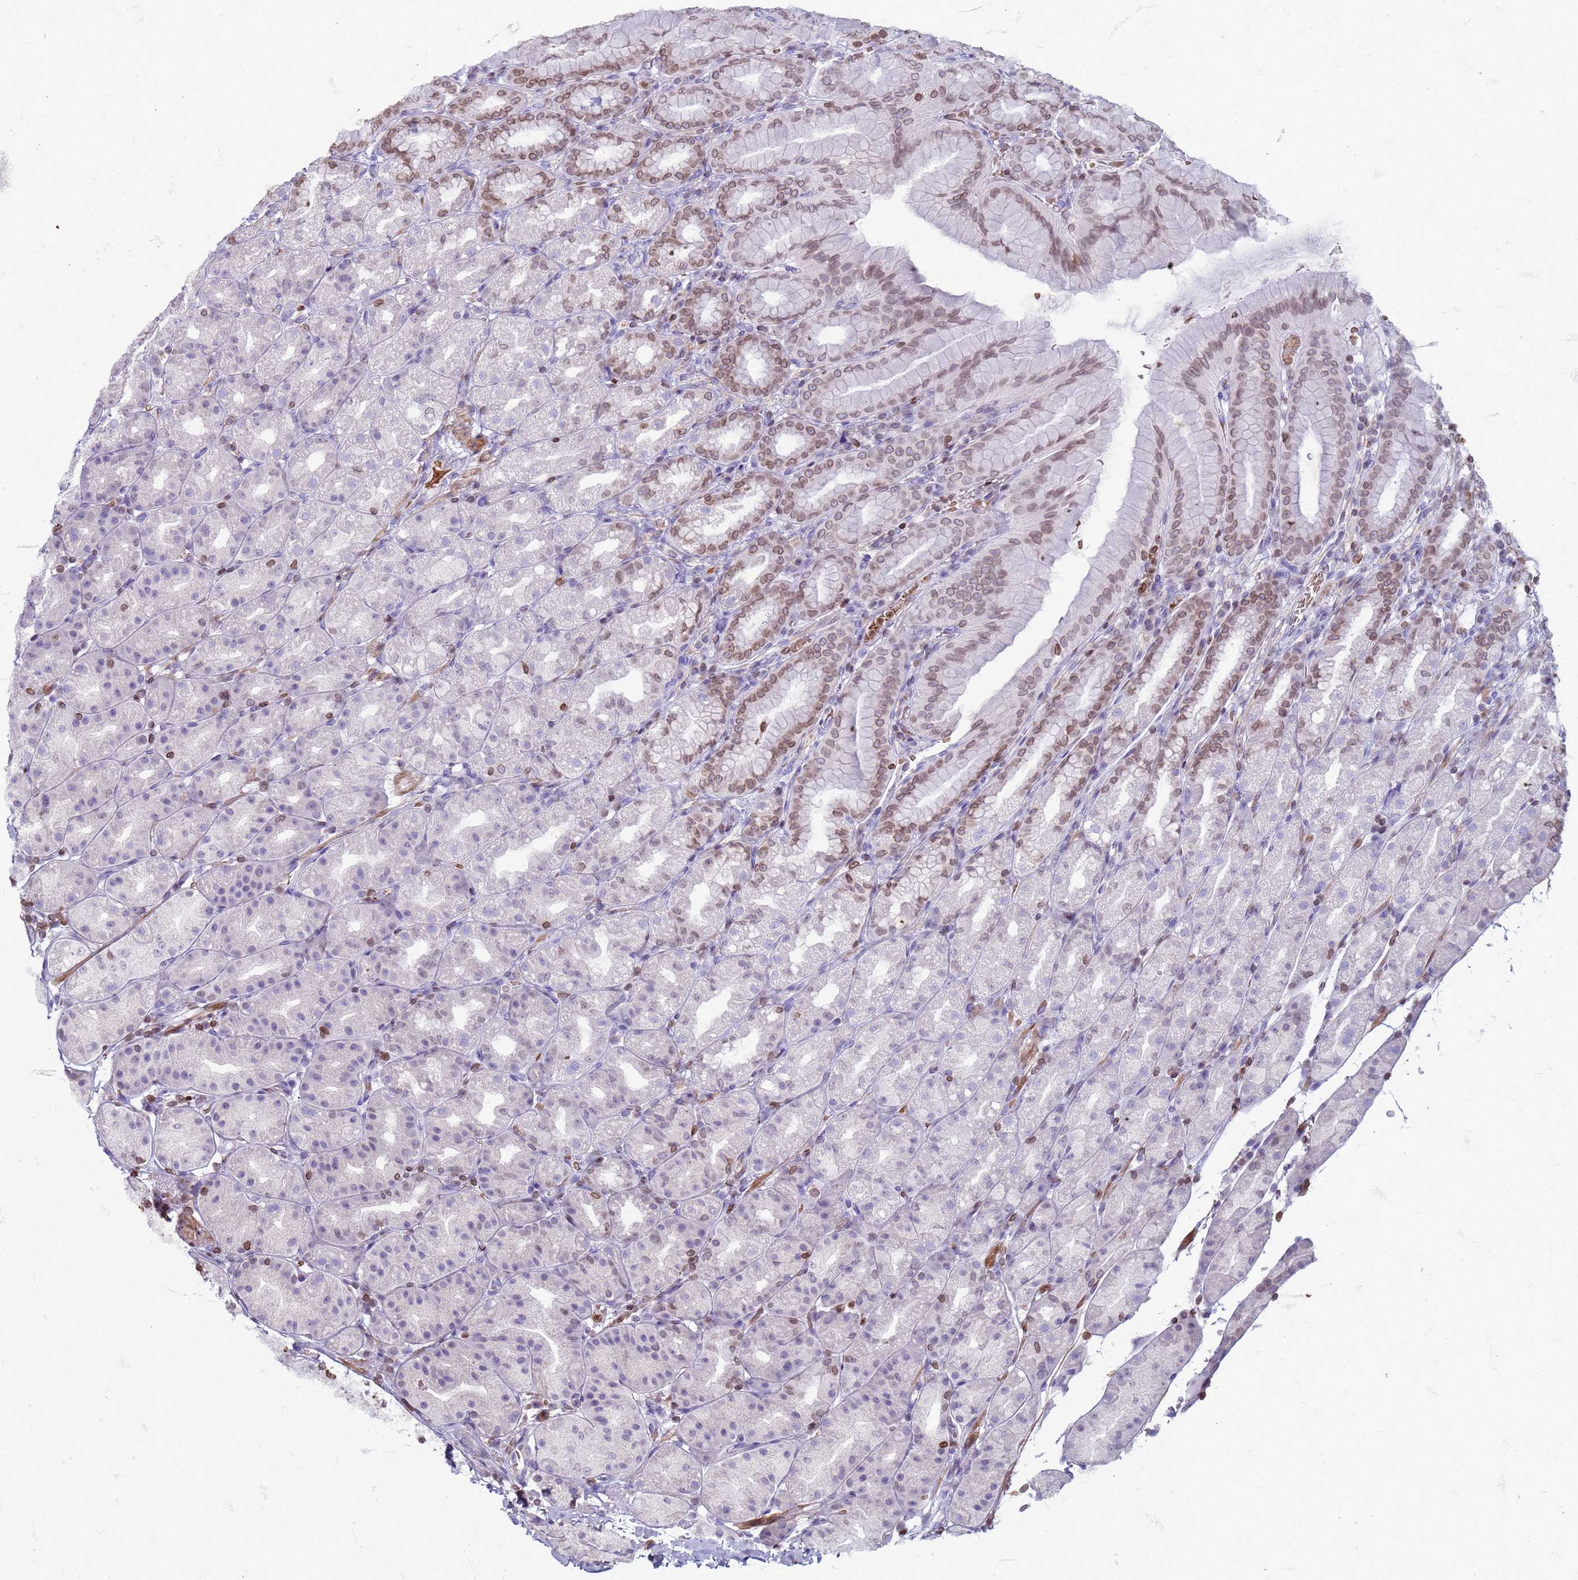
{"staining": {"intensity": "moderate", "quantity": "<25%", "location": "cytoplasmic/membranous,nuclear"}, "tissue": "stomach", "cell_type": "Glandular cells", "image_type": "normal", "snomed": [{"axis": "morphology", "description": "Normal tissue, NOS"}, {"axis": "topography", "description": "Stomach, upper"}, {"axis": "topography", "description": "Stomach"}], "caption": "High-magnification brightfield microscopy of unremarkable stomach stained with DAB (brown) and counterstained with hematoxylin (blue). glandular cells exhibit moderate cytoplasmic/membranous,nuclear expression is identified in about<25% of cells.", "gene": "METTL25B", "patient": {"sex": "male", "age": 68}}